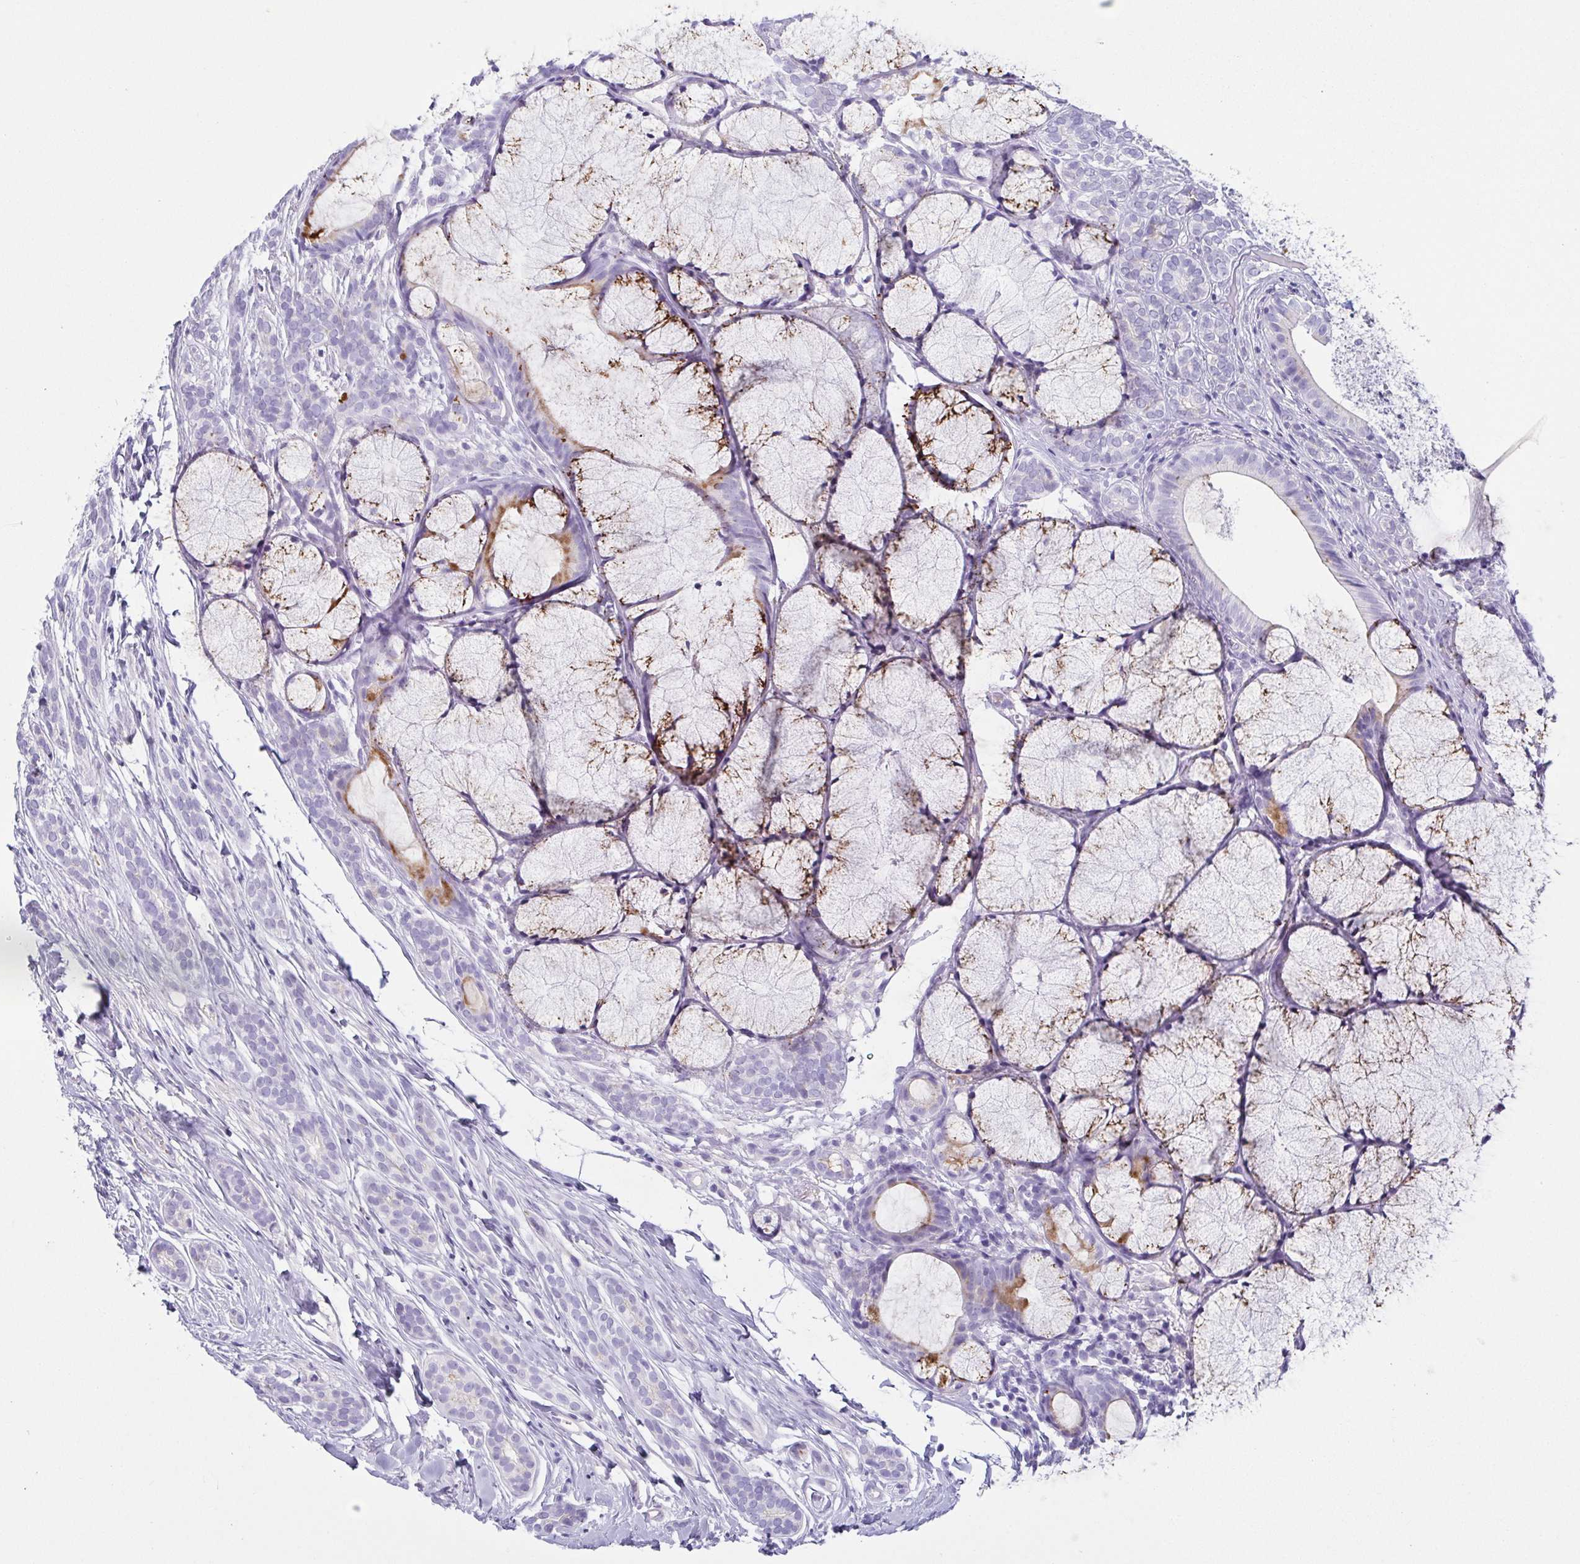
{"staining": {"intensity": "negative", "quantity": "none", "location": "none"}, "tissue": "head and neck cancer", "cell_type": "Tumor cells", "image_type": "cancer", "snomed": [{"axis": "morphology", "description": "Adenocarcinoma, NOS"}, {"axis": "topography", "description": "Head-Neck"}], "caption": "Tumor cells show no significant protein positivity in adenocarcinoma (head and neck).", "gene": "LDLRAD1", "patient": {"sex": "female", "age": 57}}